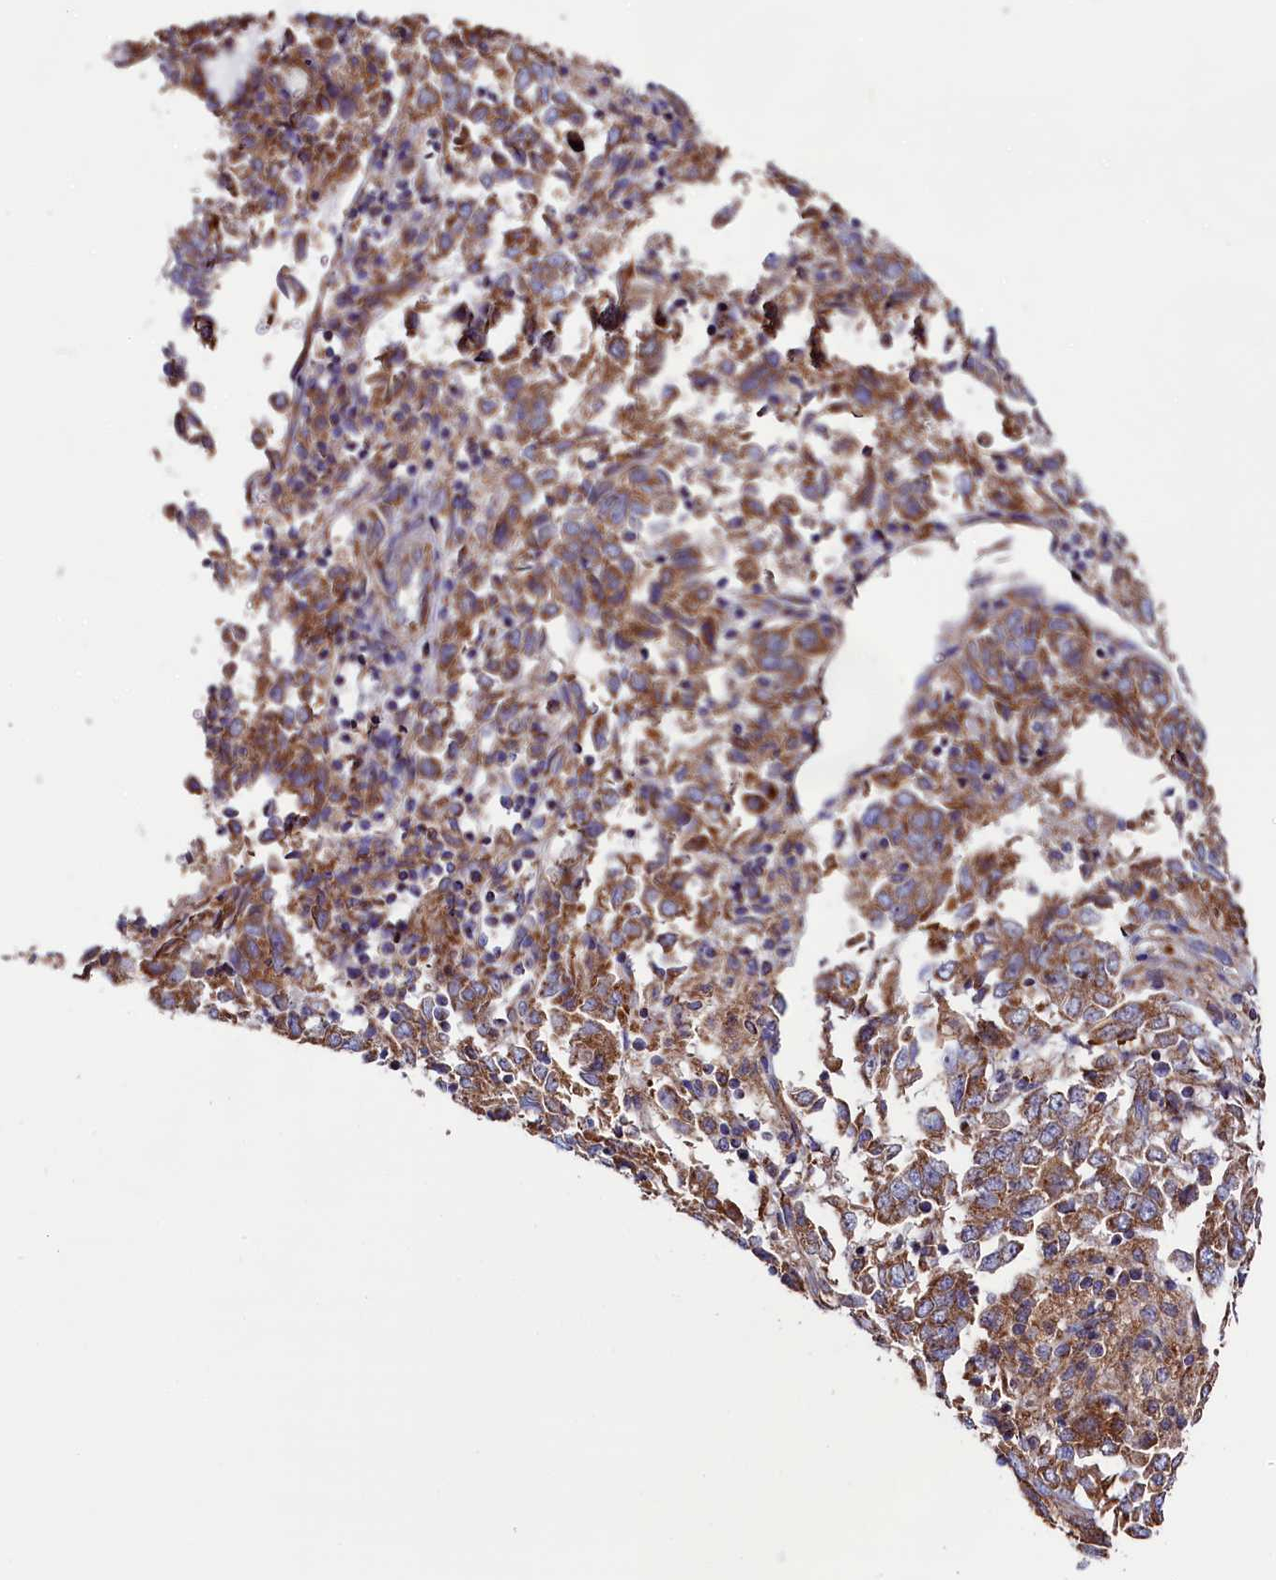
{"staining": {"intensity": "moderate", "quantity": ">75%", "location": "cytoplasmic/membranous"}, "tissue": "endometrial cancer", "cell_type": "Tumor cells", "image_type": "cancer", "snomed": [{"axis": "morphology", "description": "Adenocarcinoma, NOS"}, {"axis": "topography", "description": "Endometrium"}], "caption": "This is an image of immunohistochemistry staining of adenocarcinoma (endometrial), which shows moderate positivity in the cytoplasmic/membranous of tumor cells.", "gene": "ZSWIM1", "patient": {"sex": "female", "age": 80}}